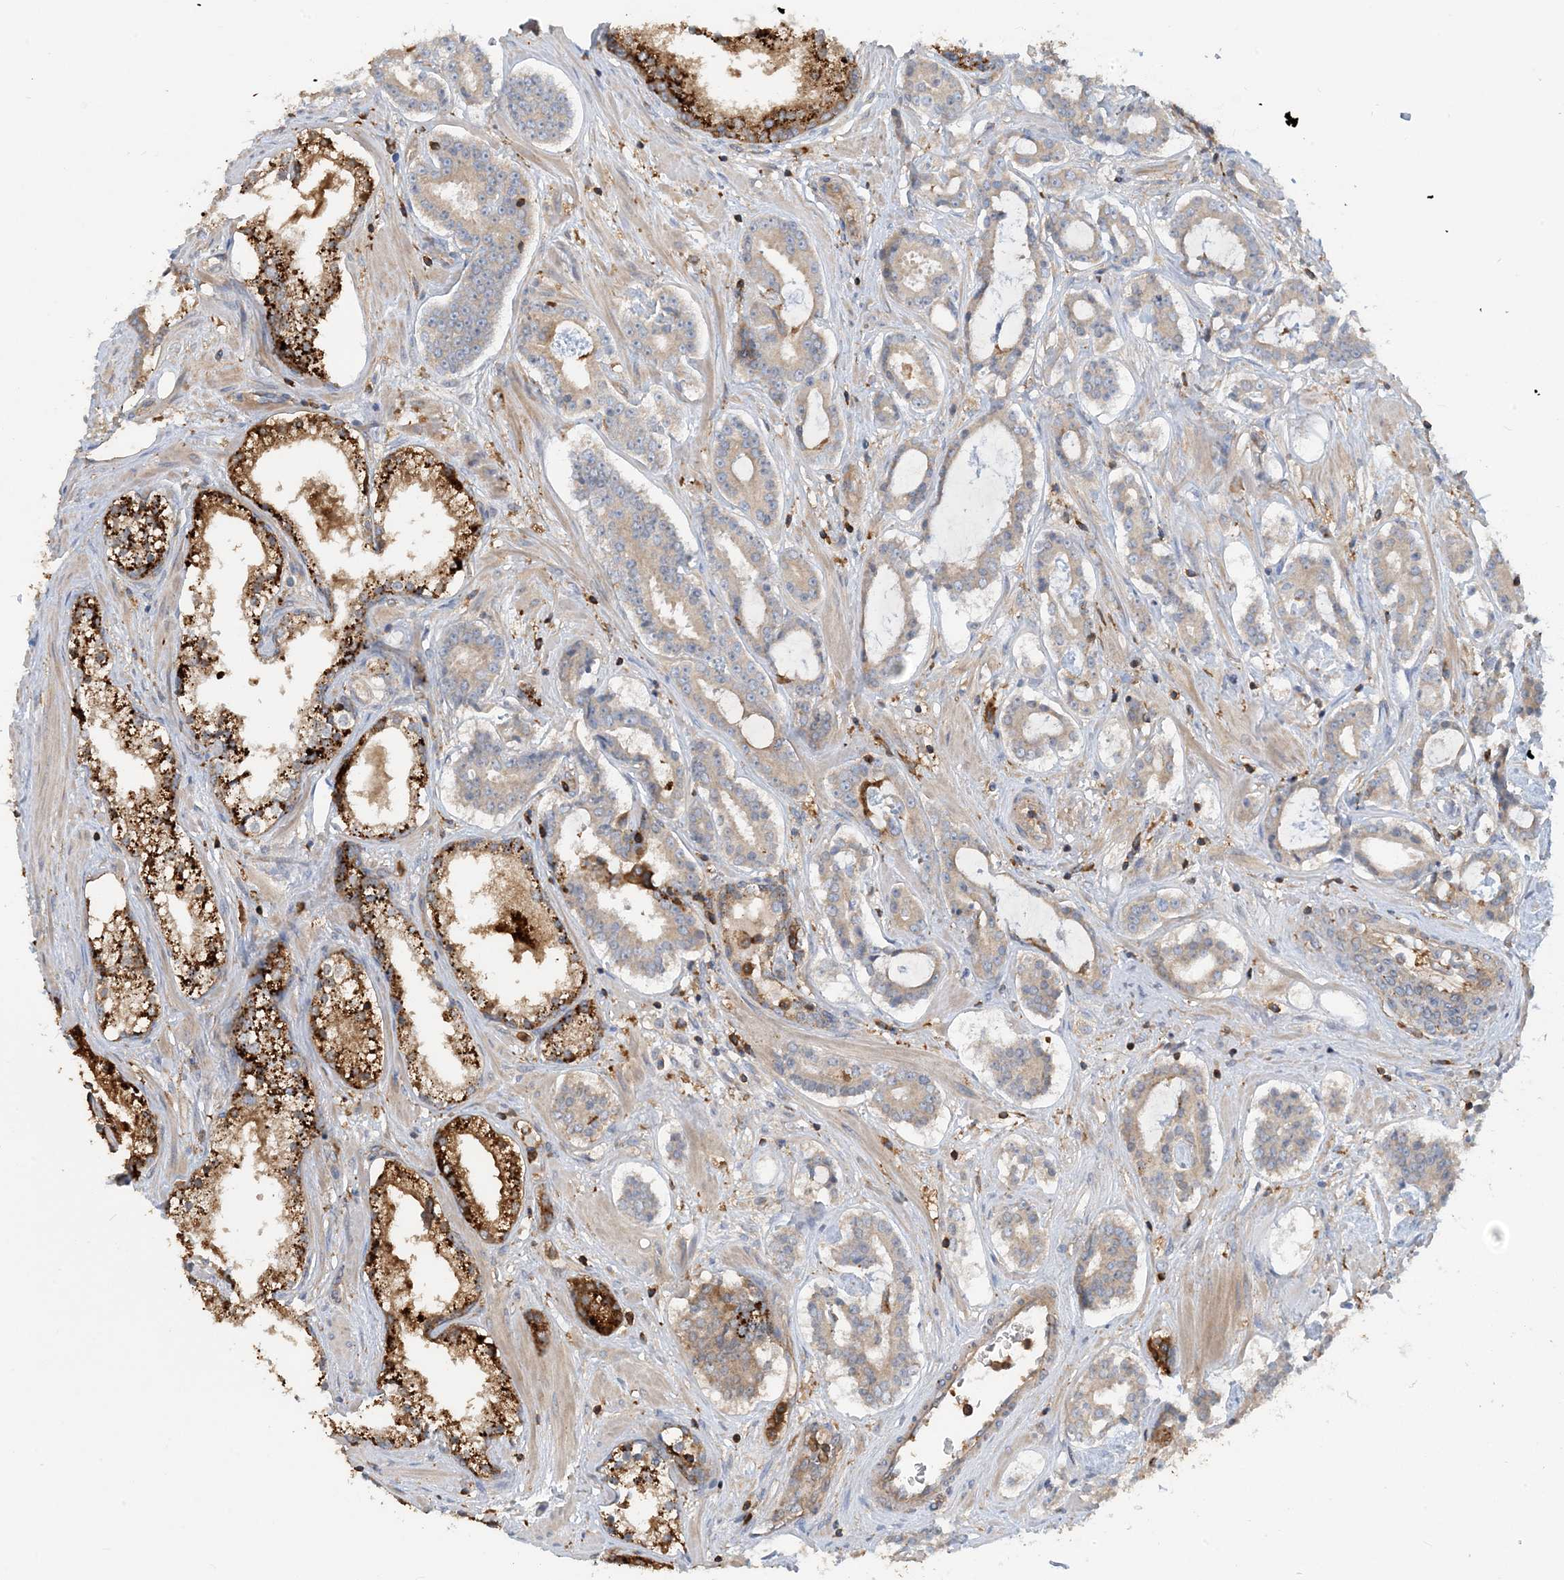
{"staining": {"intensity": "strong", "quantity": "<25%", "location": "cytoplasmic/membranous"}, "tissue": "prostate cancer", "cell_type": "Tumor cells", "image_type": "cancer", "snomed": [{"axis": "morphology", "description": "Adenocarcinoma, High grade"}, {"axis": "topography", "description": "Prostate"}], "caption": "Protein staining exhibits strong cytoplasmic/membranous staining in about <25% of tumor cells in adenocarcinoma (high-grade) (prostate). Using DAB (brown) and hematoxylin (blue) stains, captured at high magnification using brightfield microscopy.", "gene": "SFMBT2", "patient": {"sex": "male", "age": 58}}